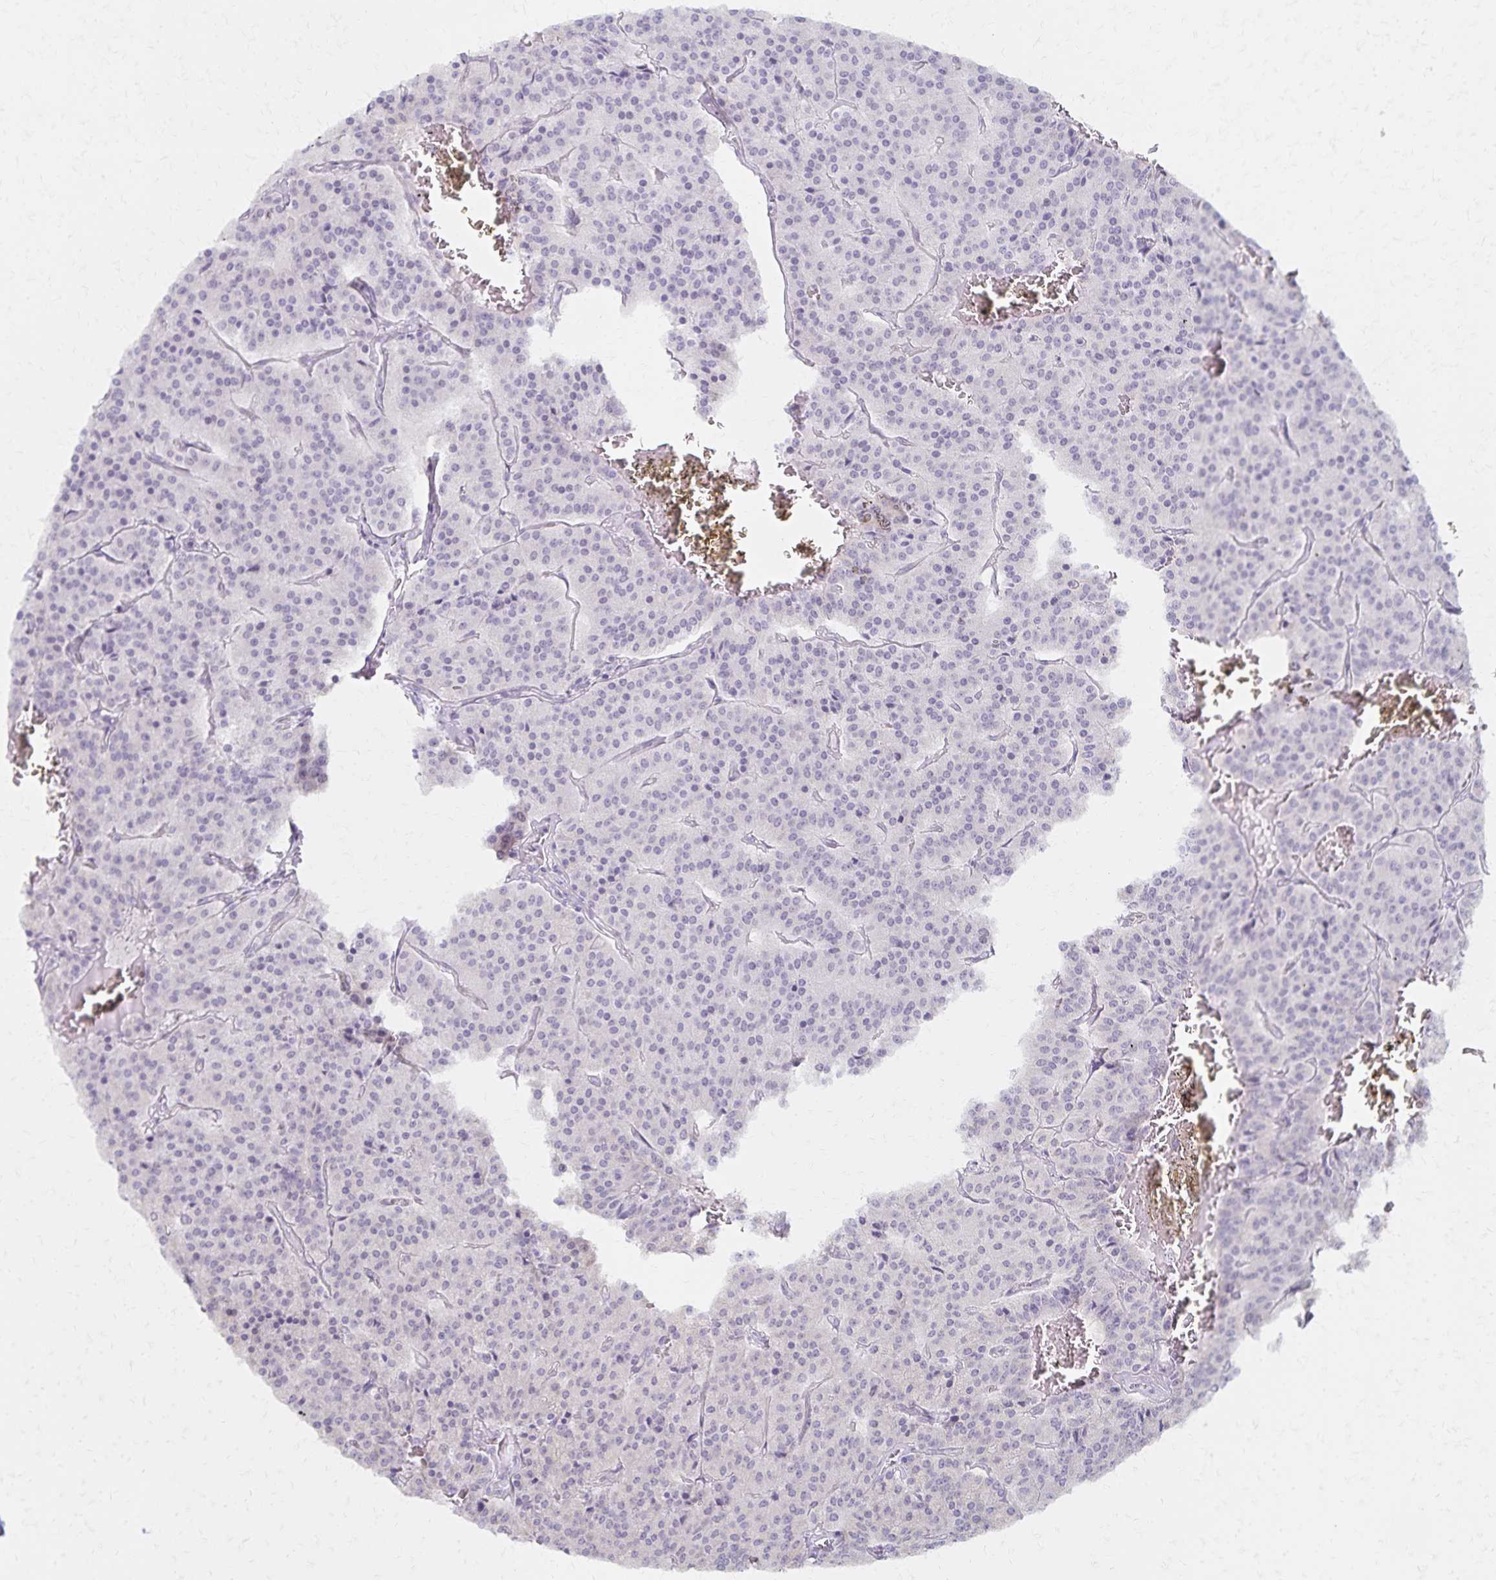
{"staining": {"intensity": "negative", "quantity": "none", "location": "none"}, "tissue": "carcinoid", "cell_type": "Tumor cells", "image_type": "cancer", "snomed": [{"axis": "morphology", "description": "Carcinoid, malignant, NOS"}, {"axis": "topography", "description": "Lung"}], "caption": "IHC micrograph of neoplastic tissue: carcinoid stained with DAB (3,3'-diaminobenzidine) reveals no significant protein staining in tumor cells.", "gene": "KISS1", "patient": {"sex": "male", "age": 70}}